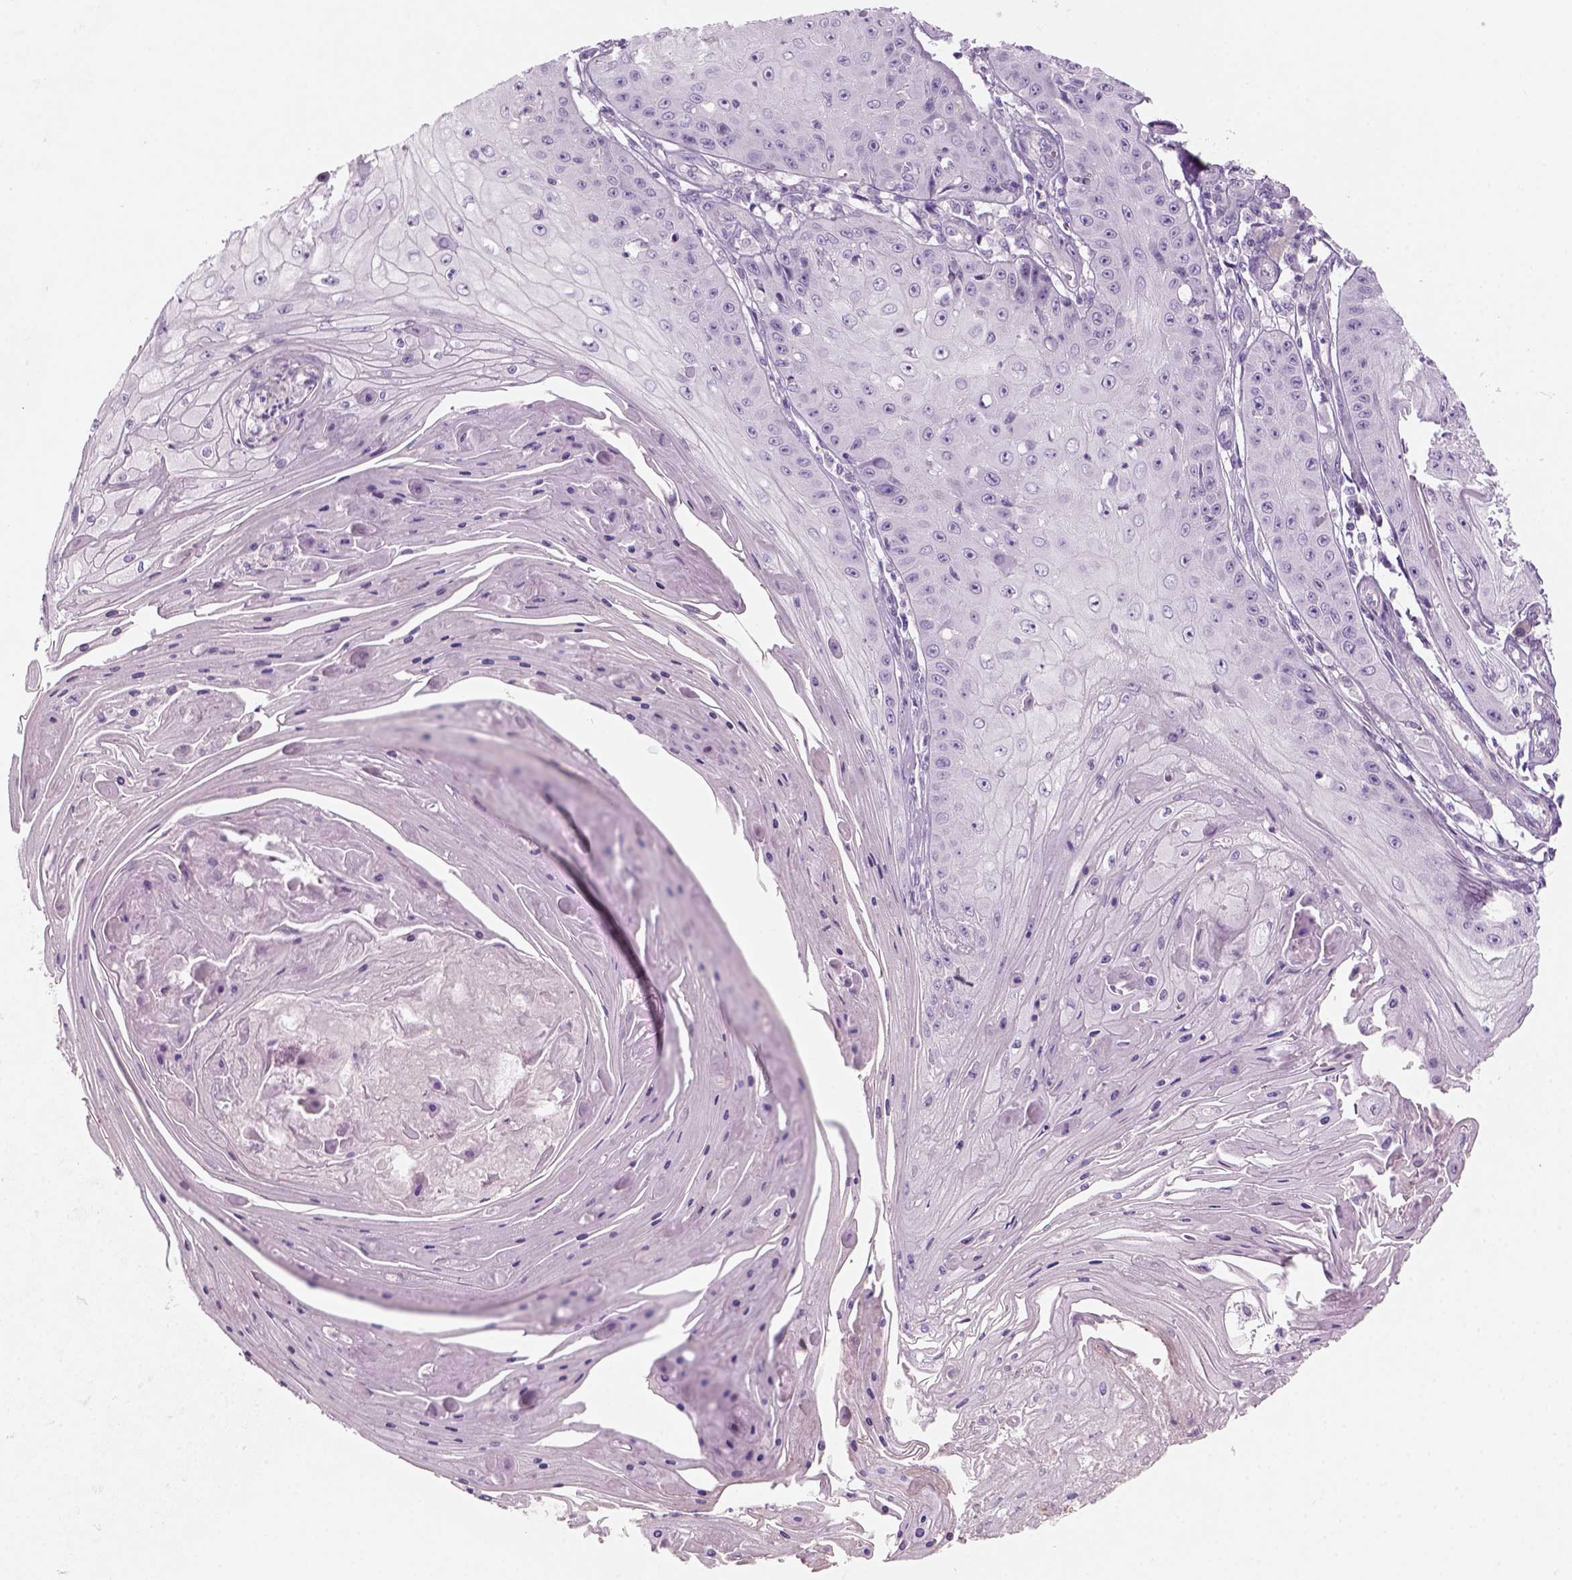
{"staining": {"intensity": "negative", "quantity": "none", "location": "none"}, "tissue": "skin cancer", "cell_type": "Tumor cells", "image_type": "cancer", "snomed": [{"axis": "morphology", "description": "Squamous cell carcinoma, NOS"}, {"axis": "topography", "description": "Skin"}], "caption": "DAB immunohistochemical staining of skin cancer displays no significant positivity in tumor cells.", "gene": "KRT25", "patient": {"sex": "male", "age": 70}}